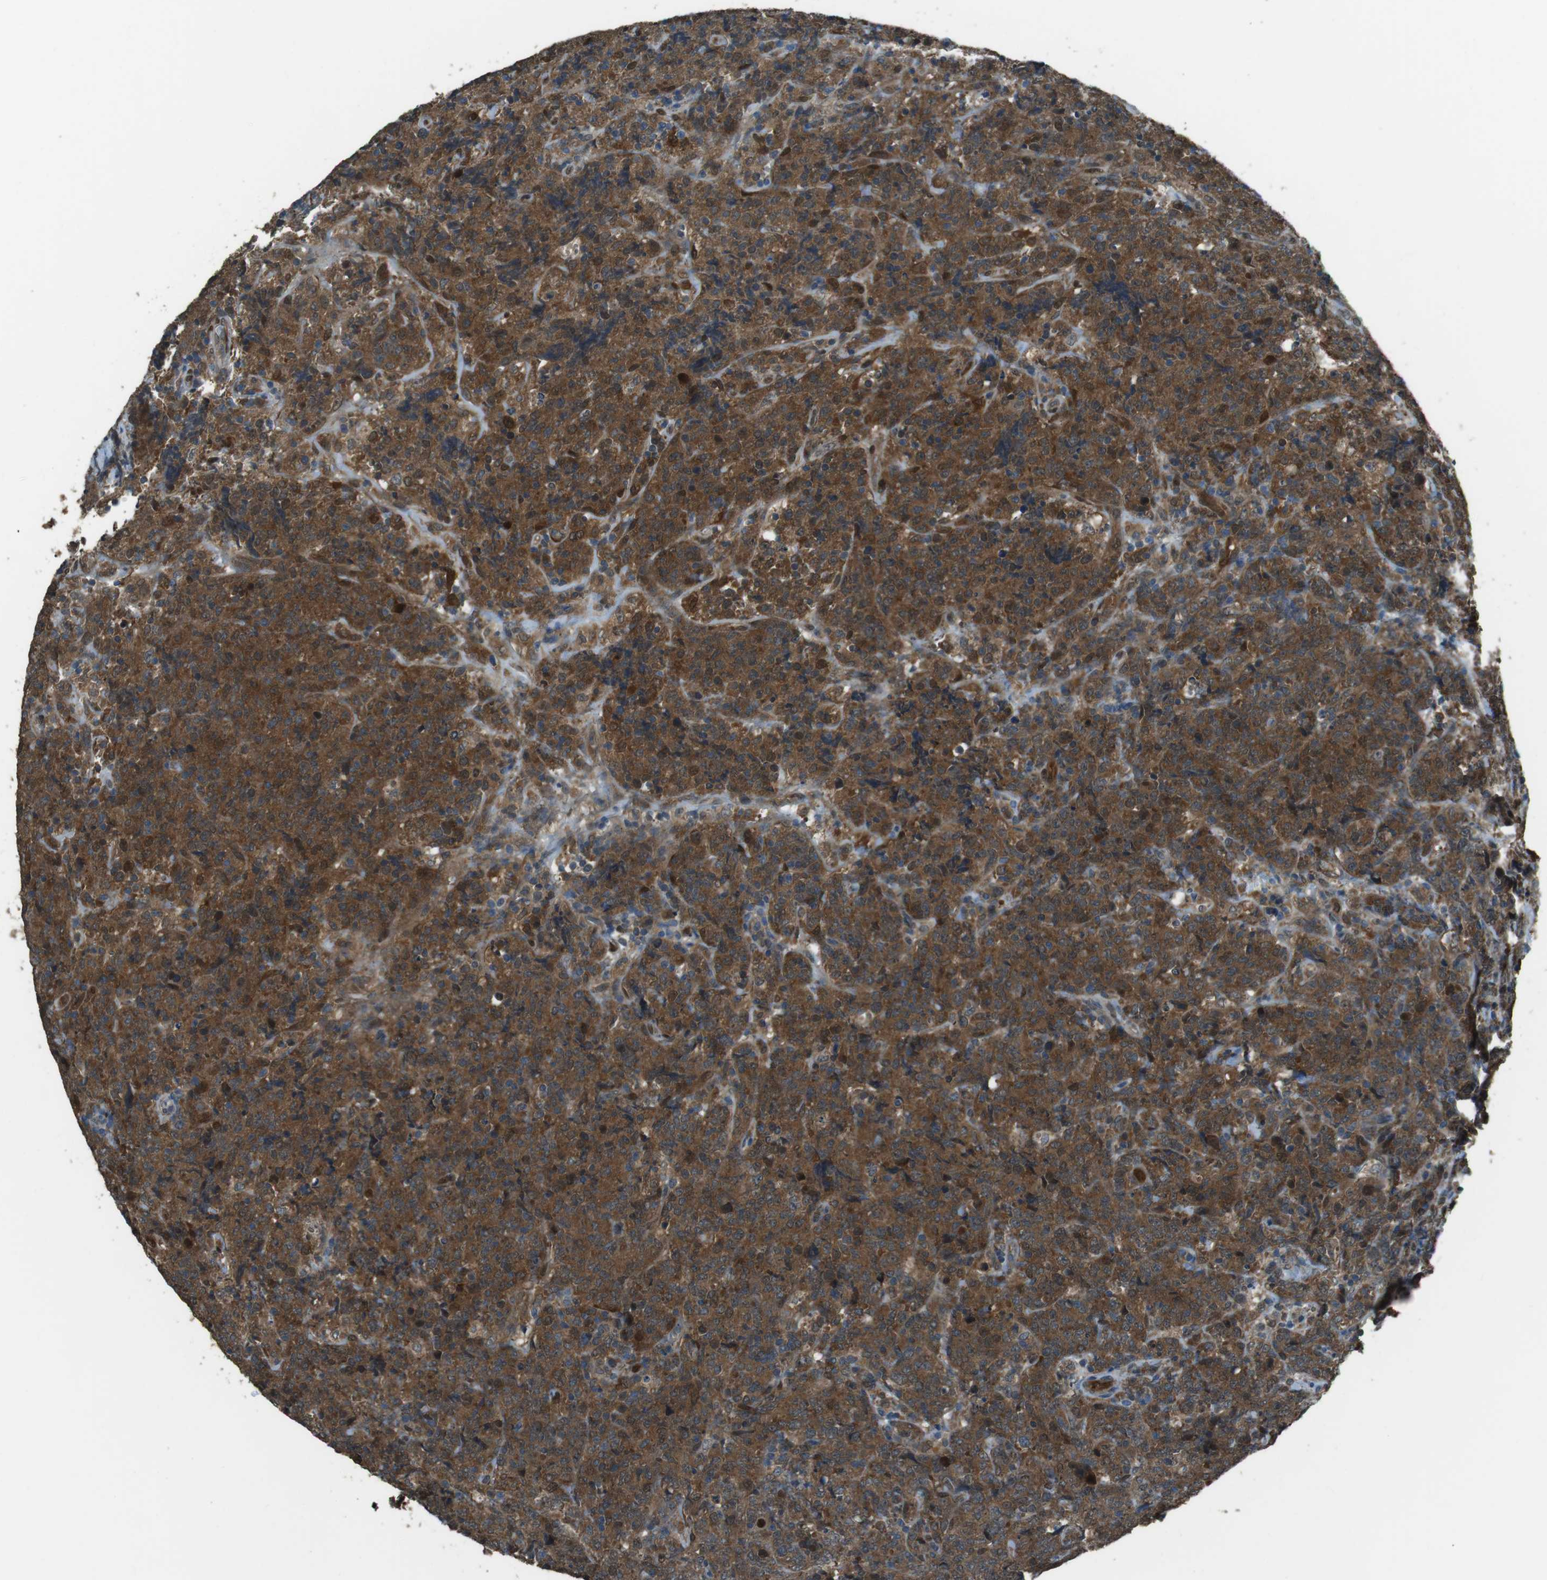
{"staining": {"intensity": "moderate", "quantity": ">75%", "location": "cytoplasmic/membranous,nuclear"}, "tissue": "lymphoma", "cell_type": "Tumor cells", "image_type": "cancer", "snomed": [{"axis": "morphology", "description": "Malignant lymphoma, non-Hodgkin's type, High grade"}, {"axis": "topography", "description": "Tonsil"}], "caption": "Brown immunohistochemical staining in human high-grade malignant lymphoma, non-Hodgkin's type shows moderate cytoplasmic/membranous and nuclear staining in approximately >75% of tumor cells.", "gene": "MFAP3", "patient": {"sex": "female", "age": 36}}